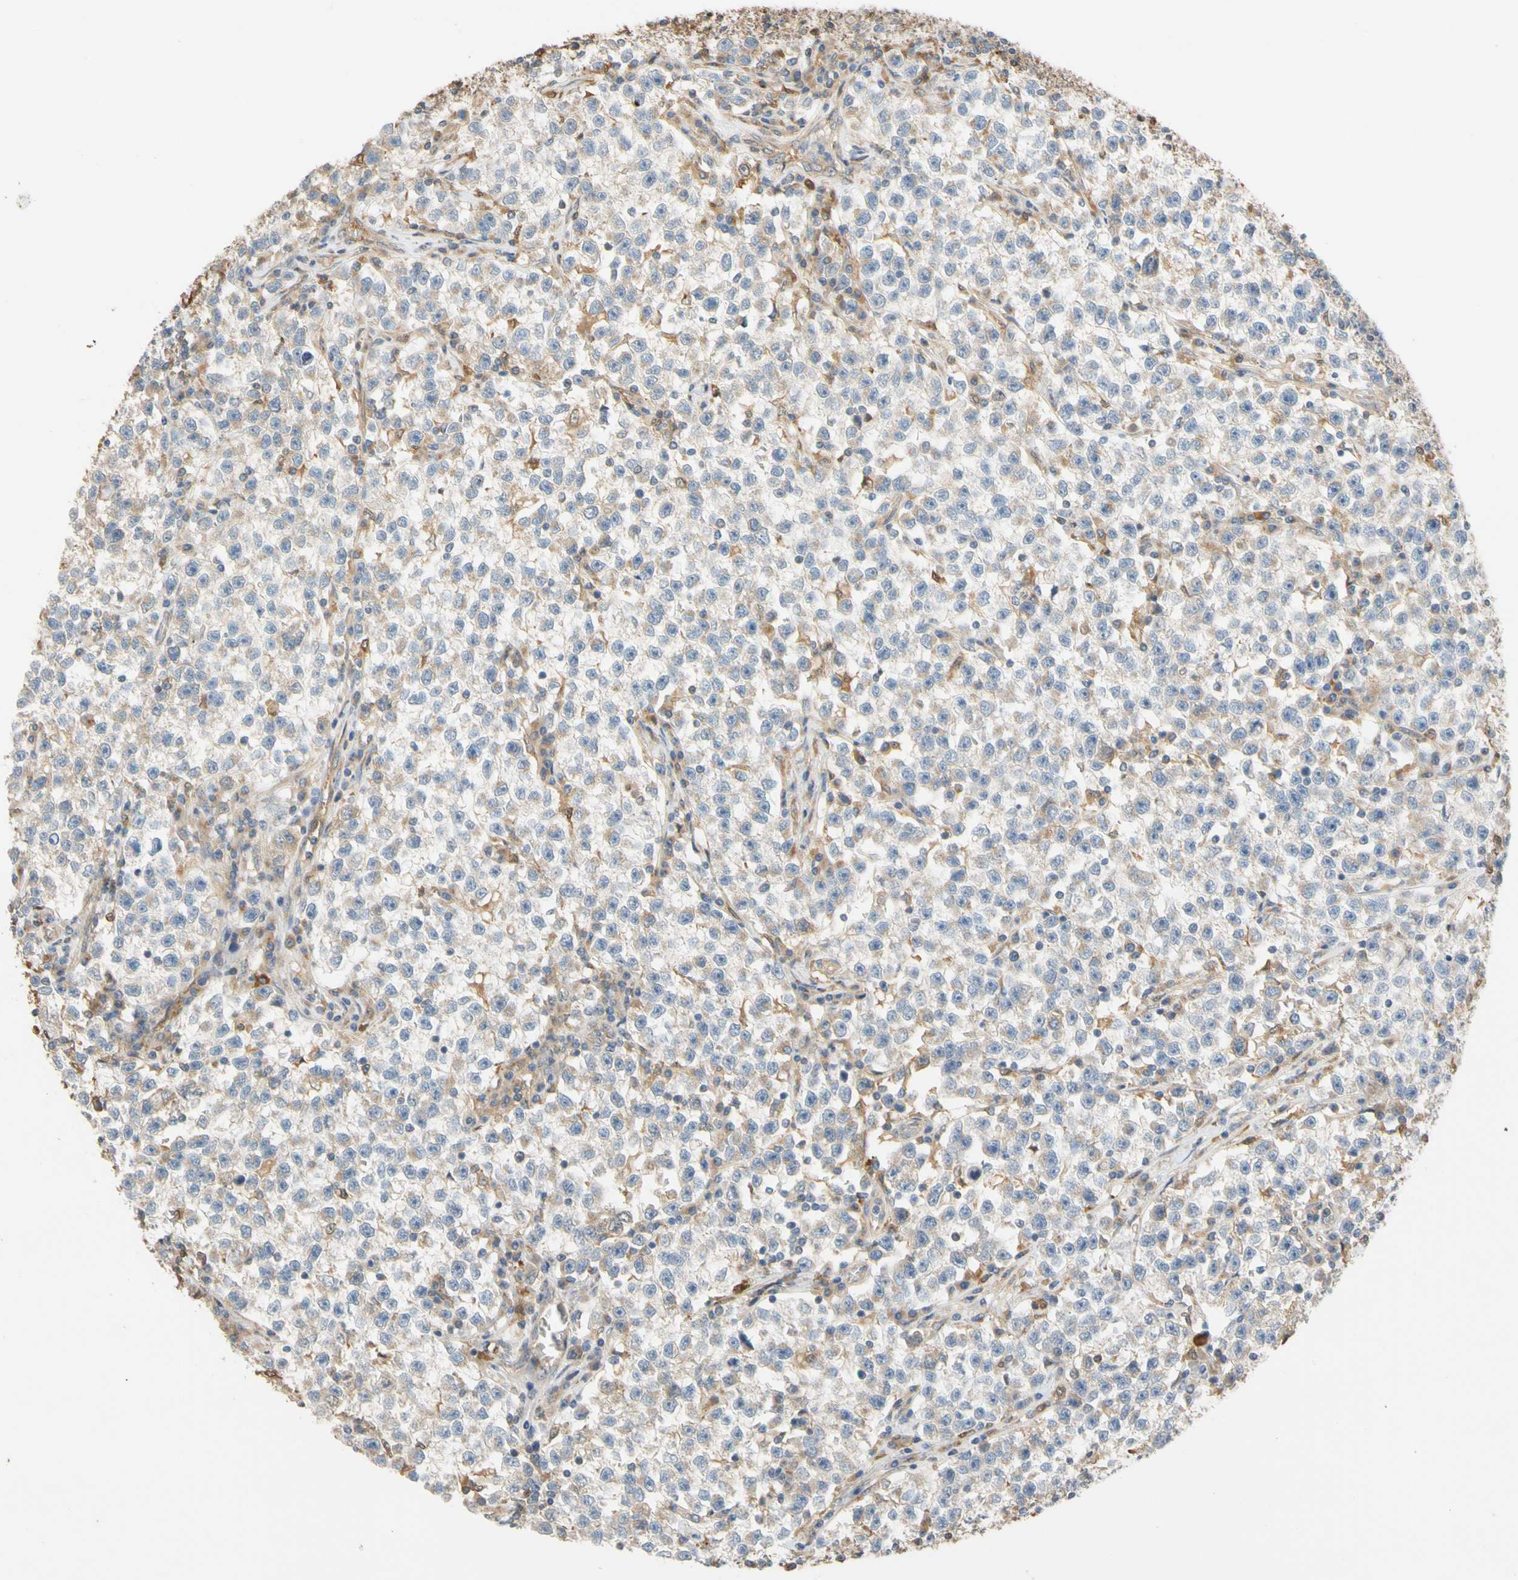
{"staining": {"intensity": "negative", "quantity": "none", "location": "none"}, "tissue": "testis cancer", "cell_type": "Tumor cells", "image_type": "cancer", "snomed": [{"axis": "morphology", "description": "Seminoma, NOS"}, {"axis": "topography", "description": "Testis"}], "caption": "Testis seminoma was stained to show a protein in brown. There is no significant positivity in tumor cells. The staining is performed using DAB (3,3'-diaminobenzidine) brown chromogen with nuclei counter-stained in using hematoxylin.", "gene": "GPSM2", "patient": {"sex": "male", "age": 22}}